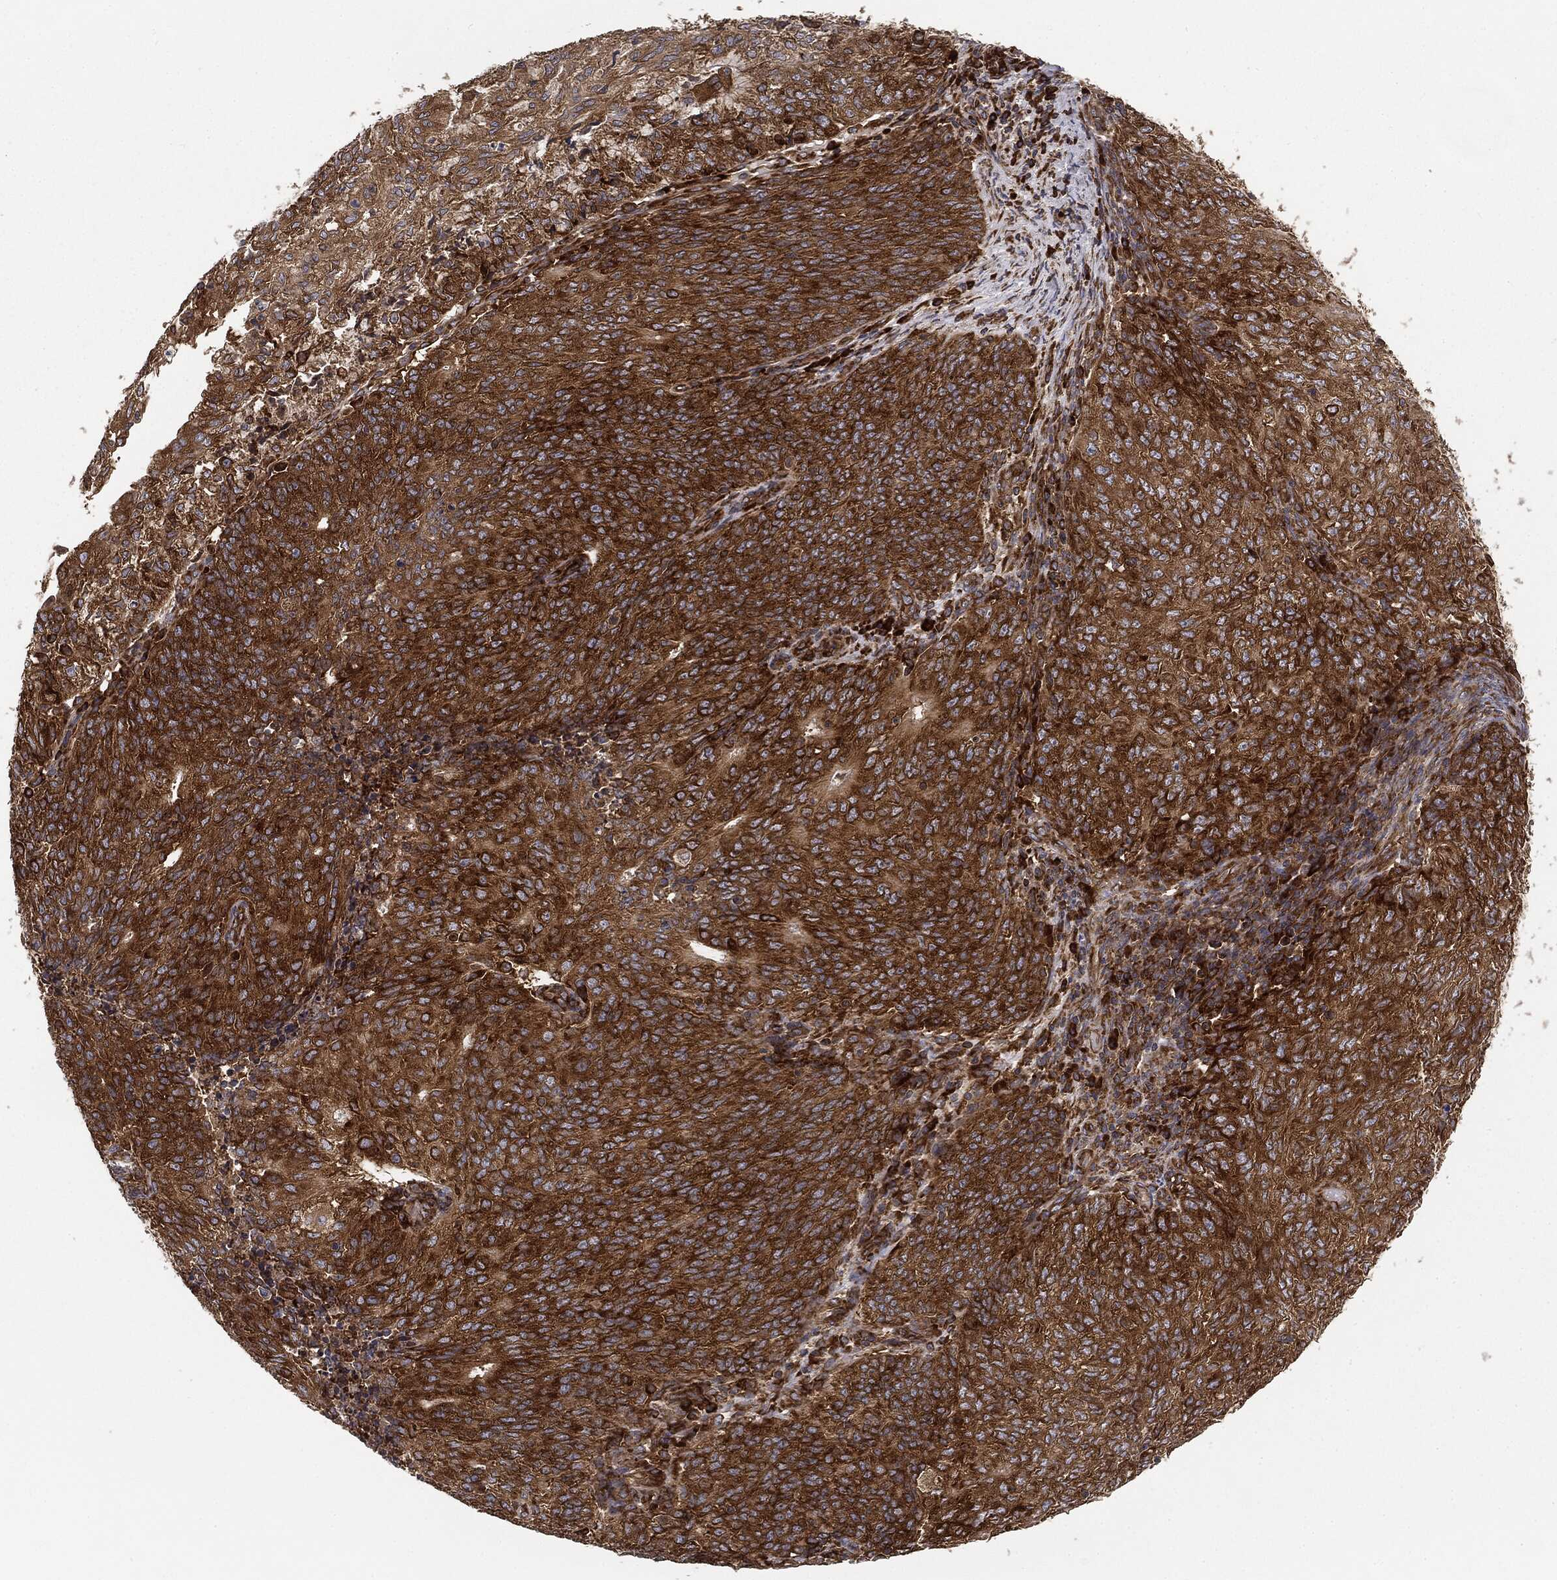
{"staining": {"intensity": "strong", "quantity": ">75%", "location": "cytoplasmic/membranous"}, "tissue": "endometrial cancer", "cell_type": "Tumor cells", "image_type": "cancer", "snomed": [{"axis": "morphology", "description": "Adenocarcinoma, NOS"}, {"axis": "topography", "description": "Endometrium"}], "caption": "A micrograph of human endometrial adenocarcinoma stained for a protein reveals strong cytoplasmic/membranous brown staining in tumor cells. (brown staining indicates protein expression, while blue staining denotes nuclei).", "gene": "EIF2AK2", "patient": {"sex": "female", "age": 82}}